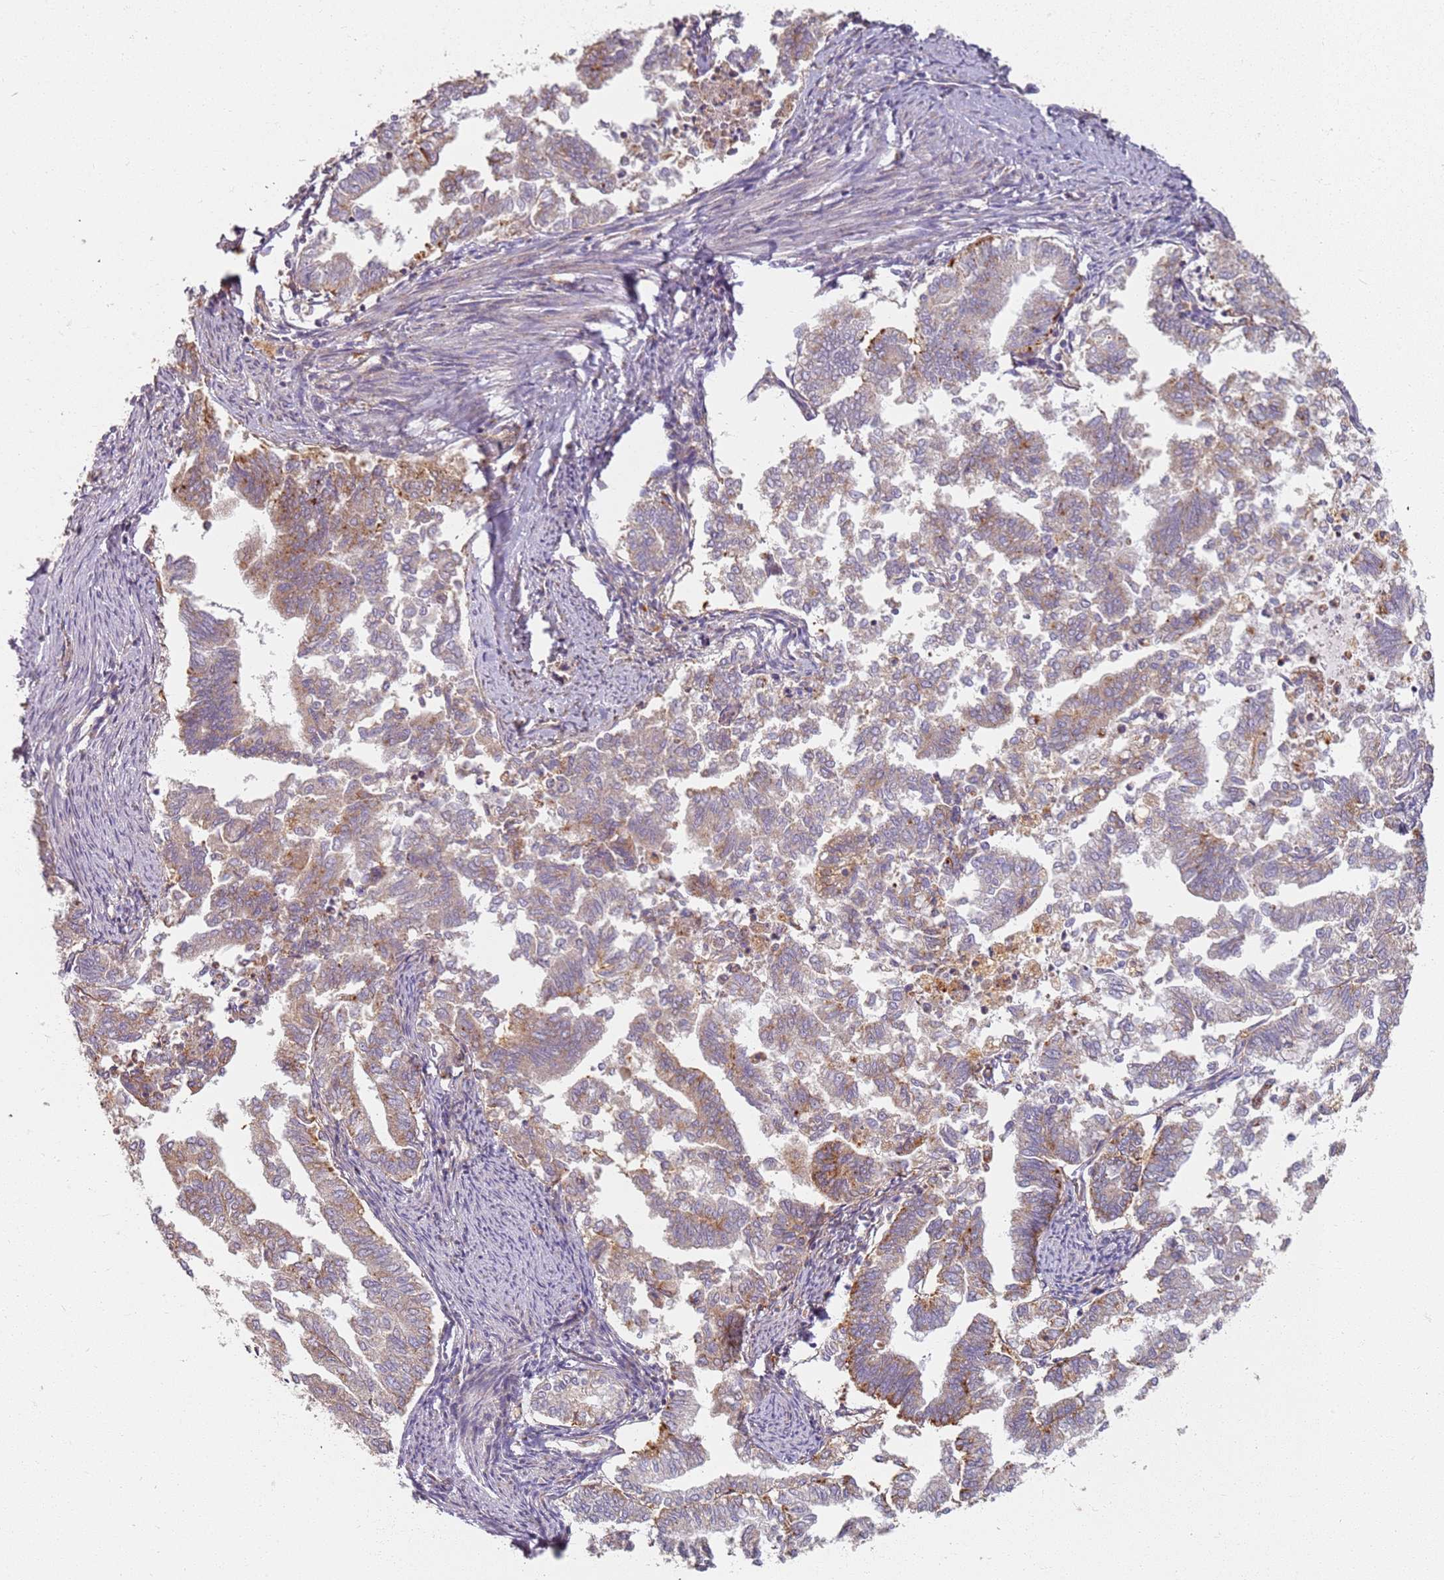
{"staining": {"intensity": "moderate", "quantity": "25%-75%", "location": "cytoplasmic/membranous"}, "tissue": "endometrial cancer", "cell_type": "Tumor cells", "image_type": "cancer", "snomed": [{"axis": "morphology", "description": "Adenocarcinoma, NOS"}, {"axis": "topography", "description": "Endometrium"}], "caption": "Human endometrial cancer (adenocarcinoma) stained with a protein marker displays moderate staining in tumor cells.", "gene": "PROKR2", "patient": {"sex": "female", "age": 79}}